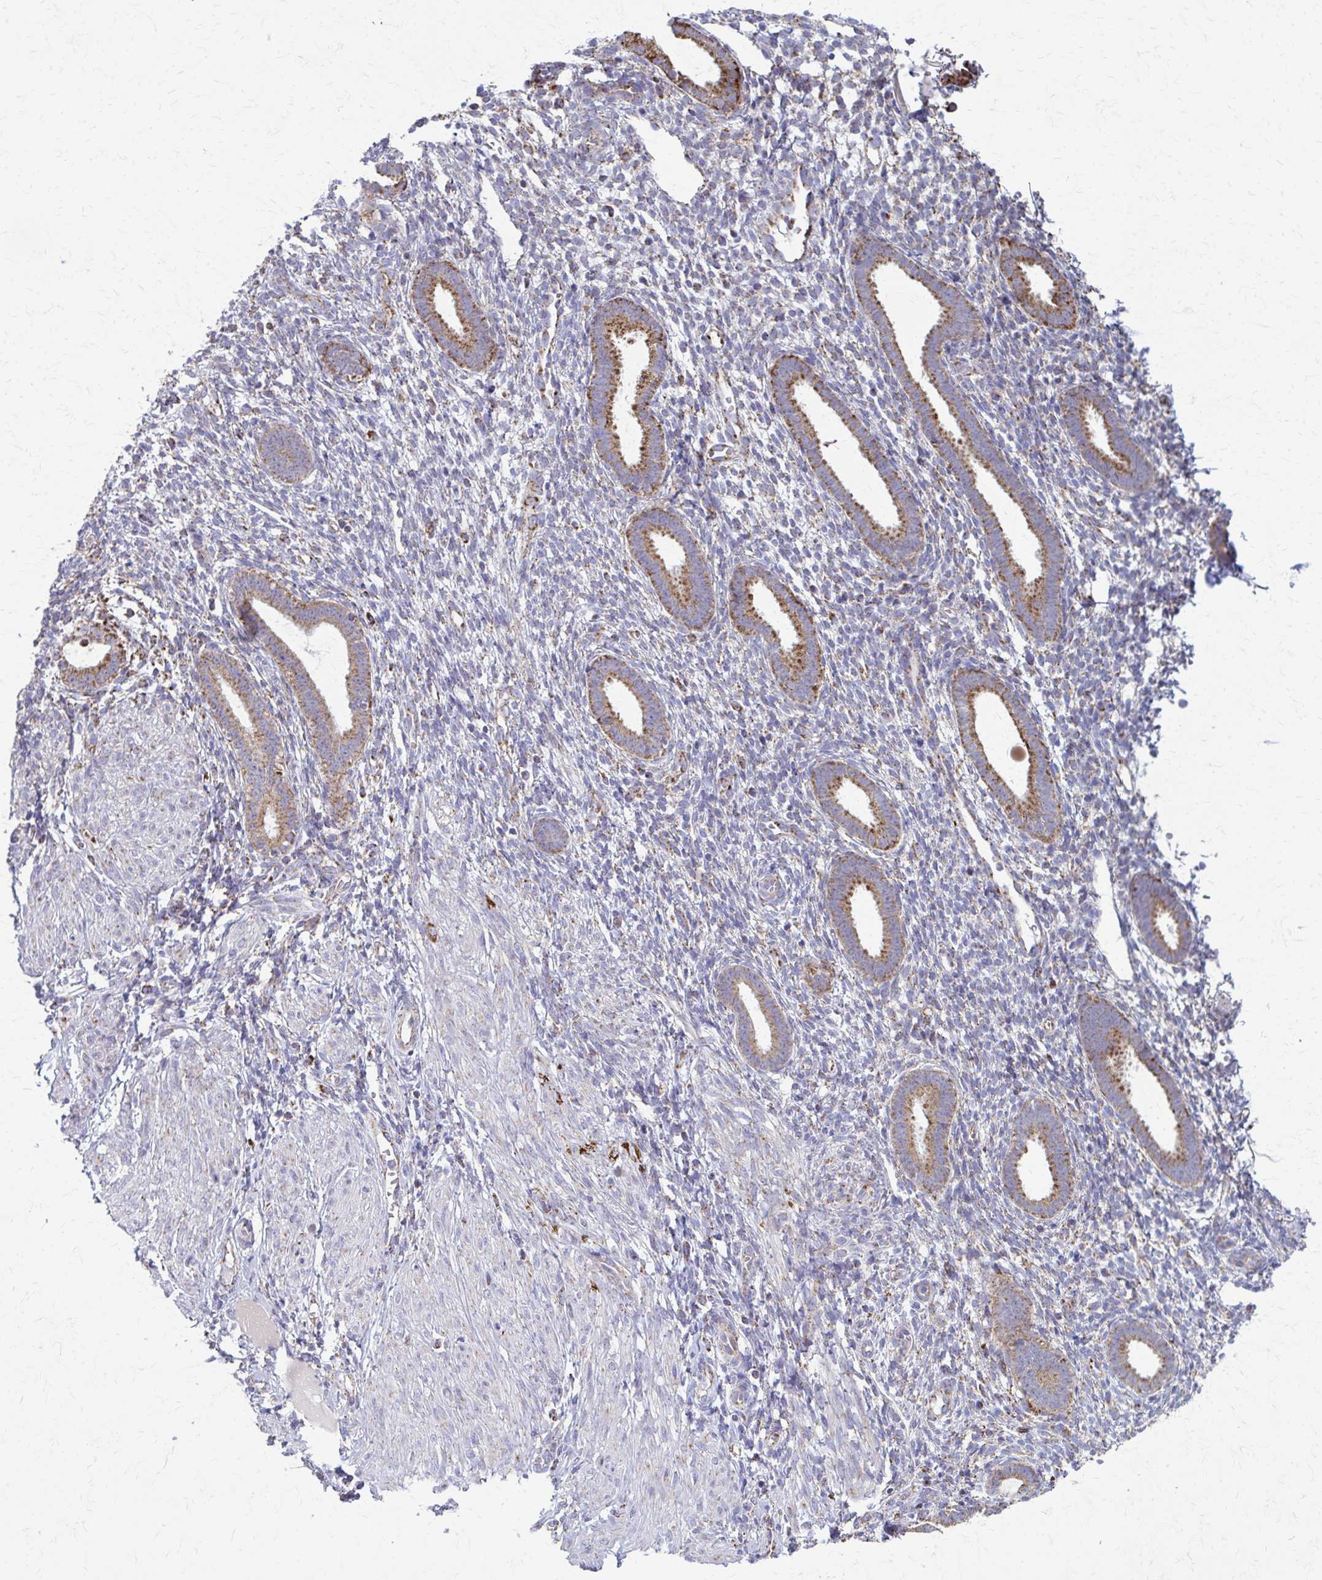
{"staining": {"intensity": "moderate", "quantity": ">75%", "location": "cytoplasmic/membranous"}, "tissue": "endometrium", "cell_type": "Cells in endometrial stroma", "image_type": "normal", "snomed": [{"axis": "morphology", "description": "Normal tissue, NOS"}, {"axis": "topography", "description": "Endometrium"}], "caption": "Protein staining demonstrates moderate cytoplasmic/membranous positivity in about >75% of cells in endometrial stroma in normal endometrium. Nuclei are stained in blue.", "gene": "TVP23A", "patient": {"sex": "female", "age": 36}}